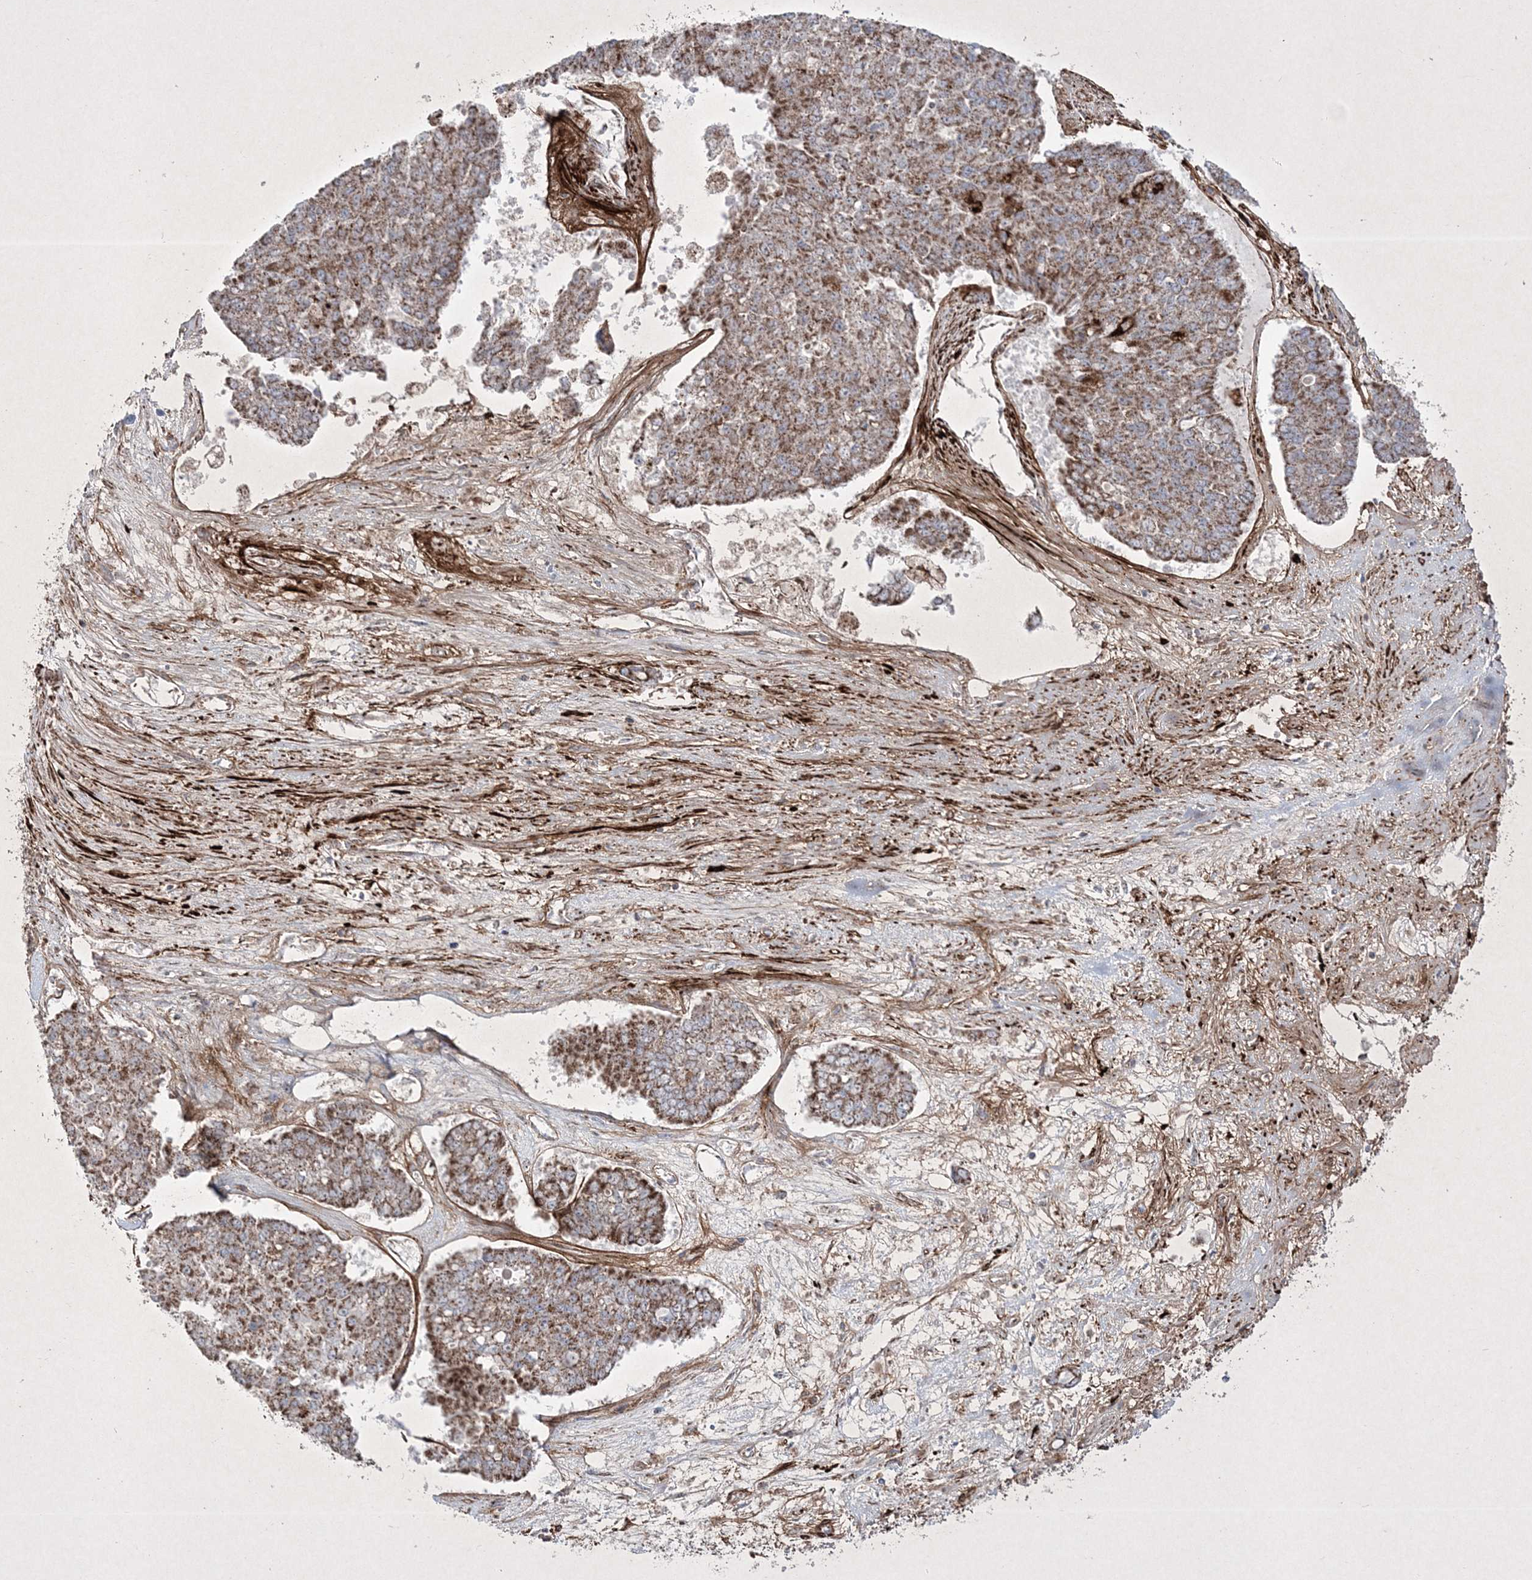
{"staining": {"intensity": "moderate", "quantity": ">75%", "location": "cytoplasmic/membranous"}, "tissue": "pancreatic cancer", "cell_type": "Tumor cells", "image_type": "cancer", "snomed": [{"axis": "morphology", "description": "Adenocarcinoma, NOS"}, {"axis": "topography", "description": "Pancreas"}], "caption": "Immunohistochemistry (IHC) of human adenocarcinoma (pancreatic) exhibits medium levels of moderate cytoplasmic/membranous staining in about >75% of tumor cells.", "gene": "RICTOR", "patient": {"sex": "male", "age": 50}}